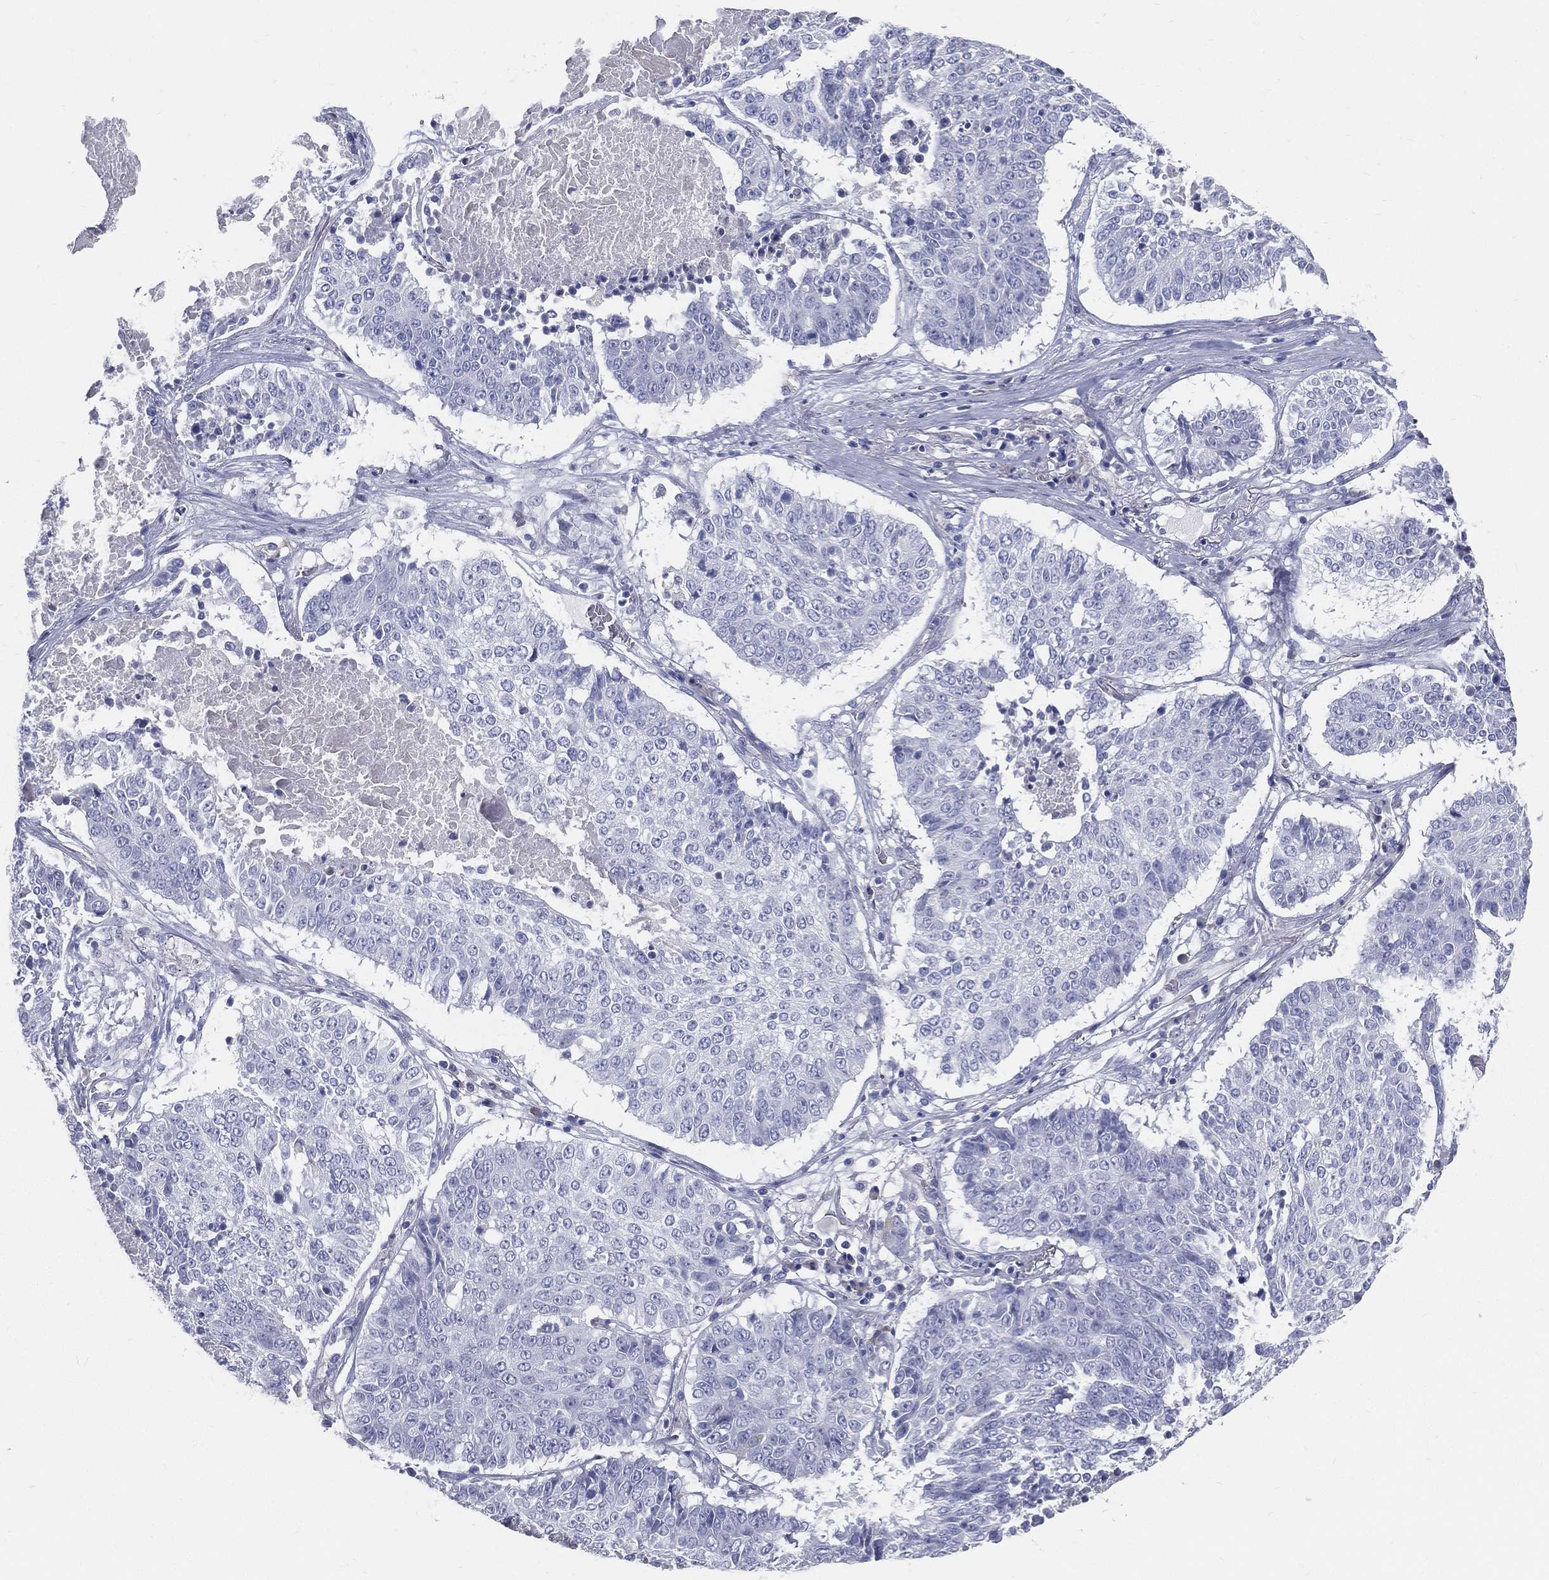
{"staining": {"intensity": "negative", "quantity": "none", "location": "none"}, "tissue": "lung cancer", "cell_type": "Tumor cells", "image_type": "cancer", "snomed": [{"axis": "morphology", "description": "Squamous cell carcinoma, NOS"}, {"axis": "topography", "description": "Lung"}], "caption": "An image of human lung cancer is negative for staining in tumor cells. The staining is performed using DAB brown chromogen with nuclei counter-stained in using hematoxylin.", "gene": "STS", "patient": {"sex": "male", "age": 64}}